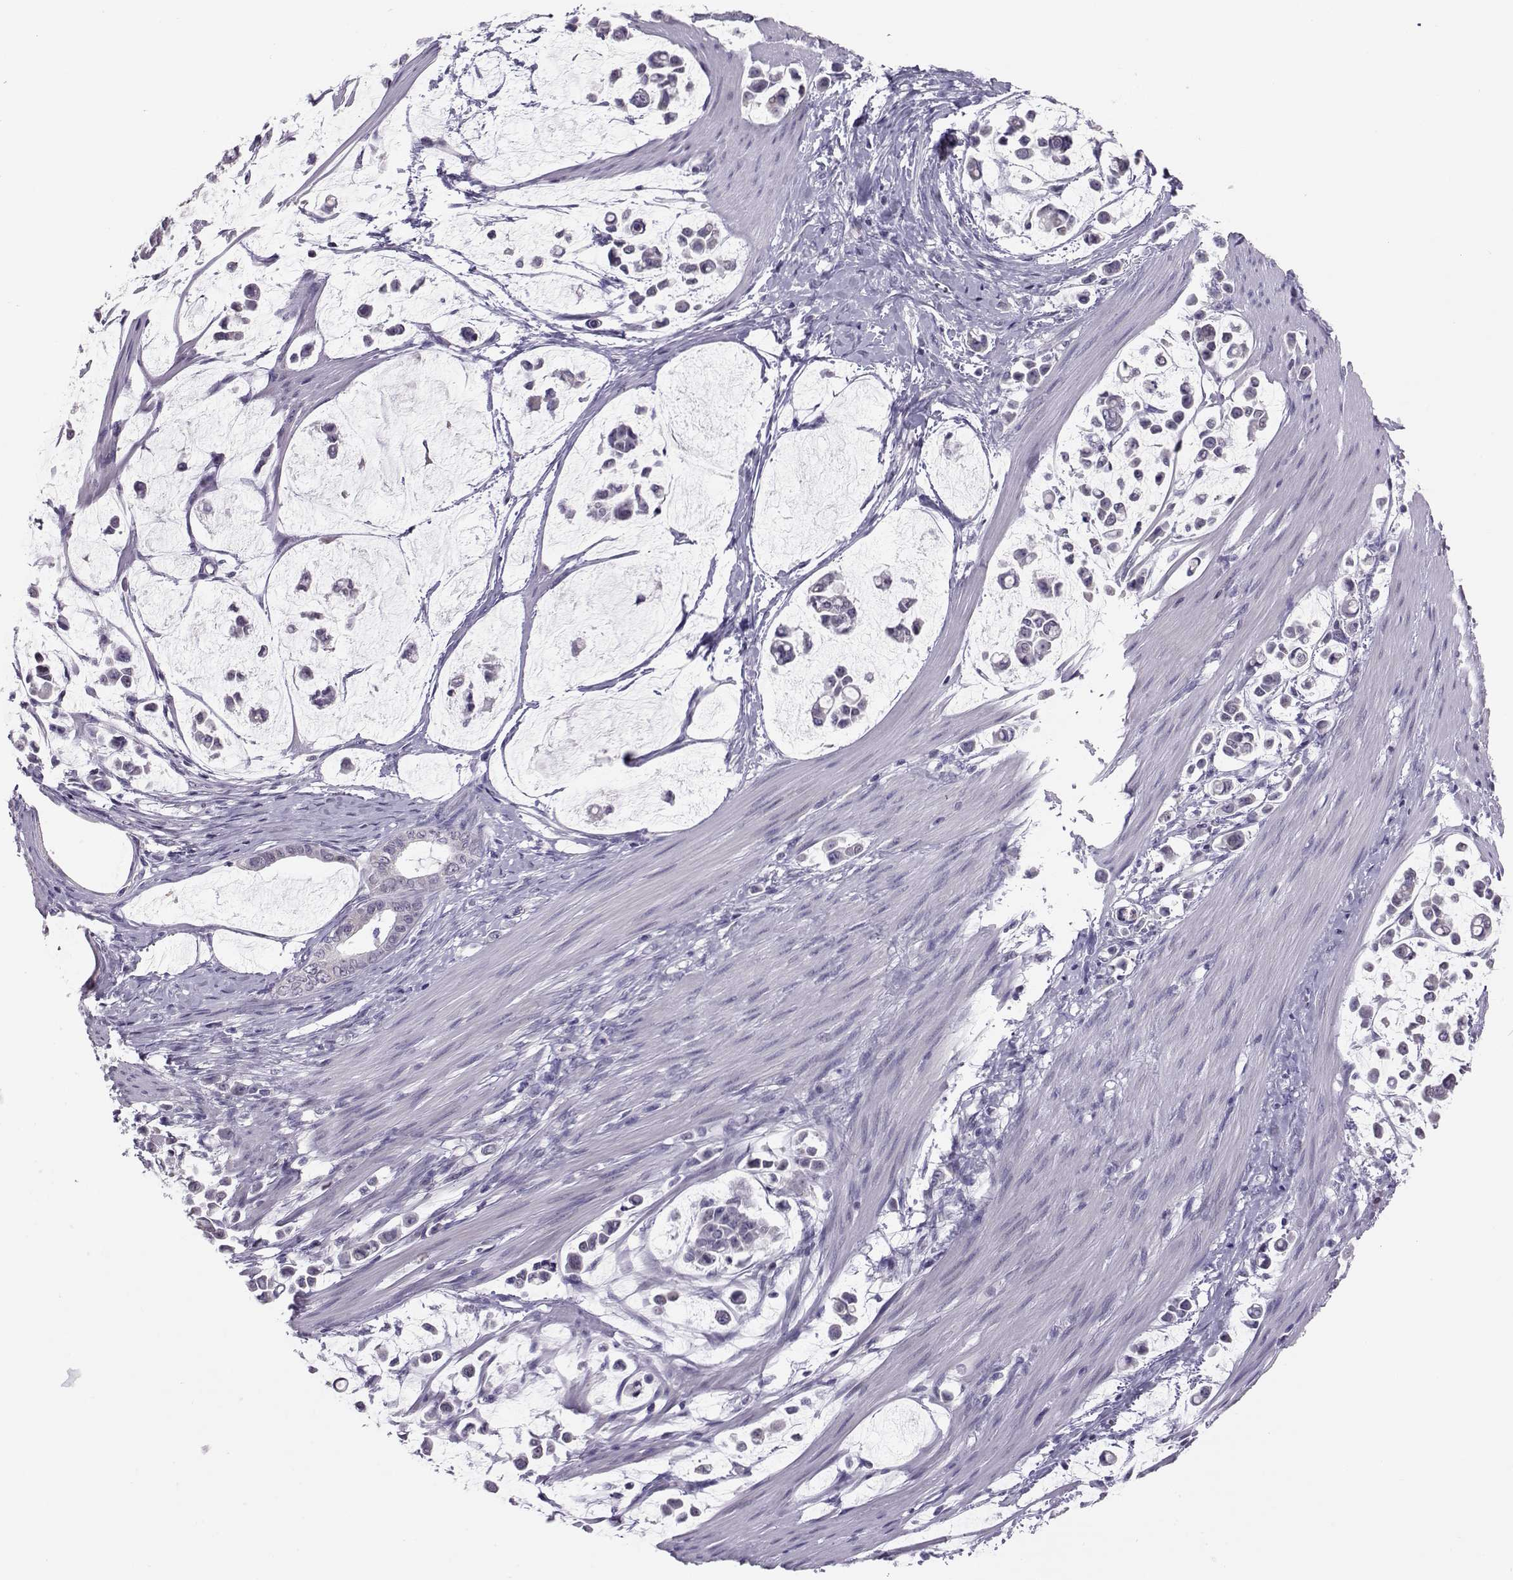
{"staining": {"intensity": "negative", "quantity": "none", "location": "none"}, "tissue": "stomach cancer", "cell_type": "Tumor cells", "image_type": "cancer", "snomed": [{"axis": "morphology", "description": "Adenocarcinoma, NOS"}, {"axis": "topography", "description": "Stomach"}], "caption": "The immunohistochemistry (IHC) photomicrograph has no significant expression in tumor cells of stomach cancer tissue.", "gene": "DNAAF1", "patient": {"sex": "male", "age": 82}}